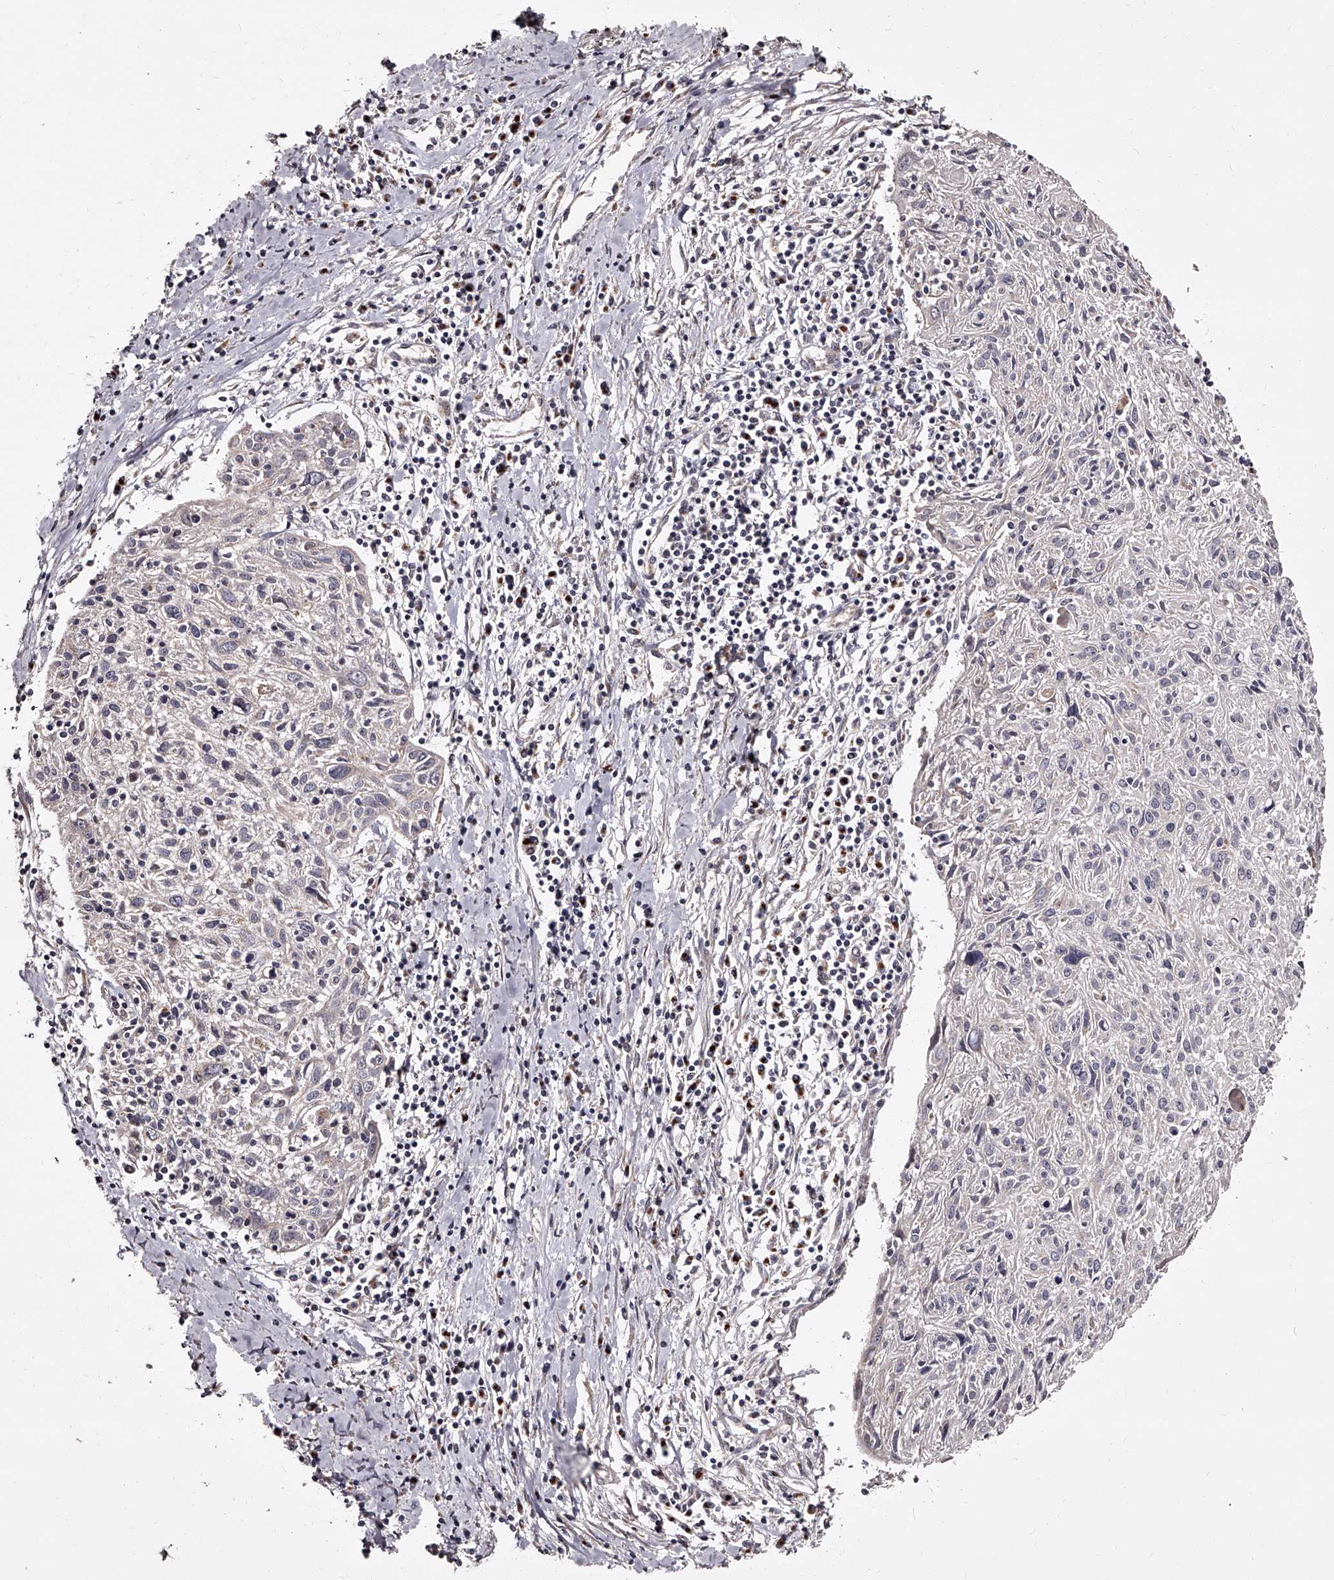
{"staining": {"intensity": "negative", "quantity": "none", "location": "none"}, "tissue": "cervical cancer", "cell_type": "Tumor cells", "image_type": "cancer", "snomed": [{"axis": "morphology", "description": "Squamous cell carcinoma, NOS"}, {"axis": "topography", "description": "Cervix"}], "caption": "The image displays no staining of tumor cells in squamous cell carcinoma (cervical).", "gene": "RSC1A1", "patient": {"sex": "female", "age": 51}}